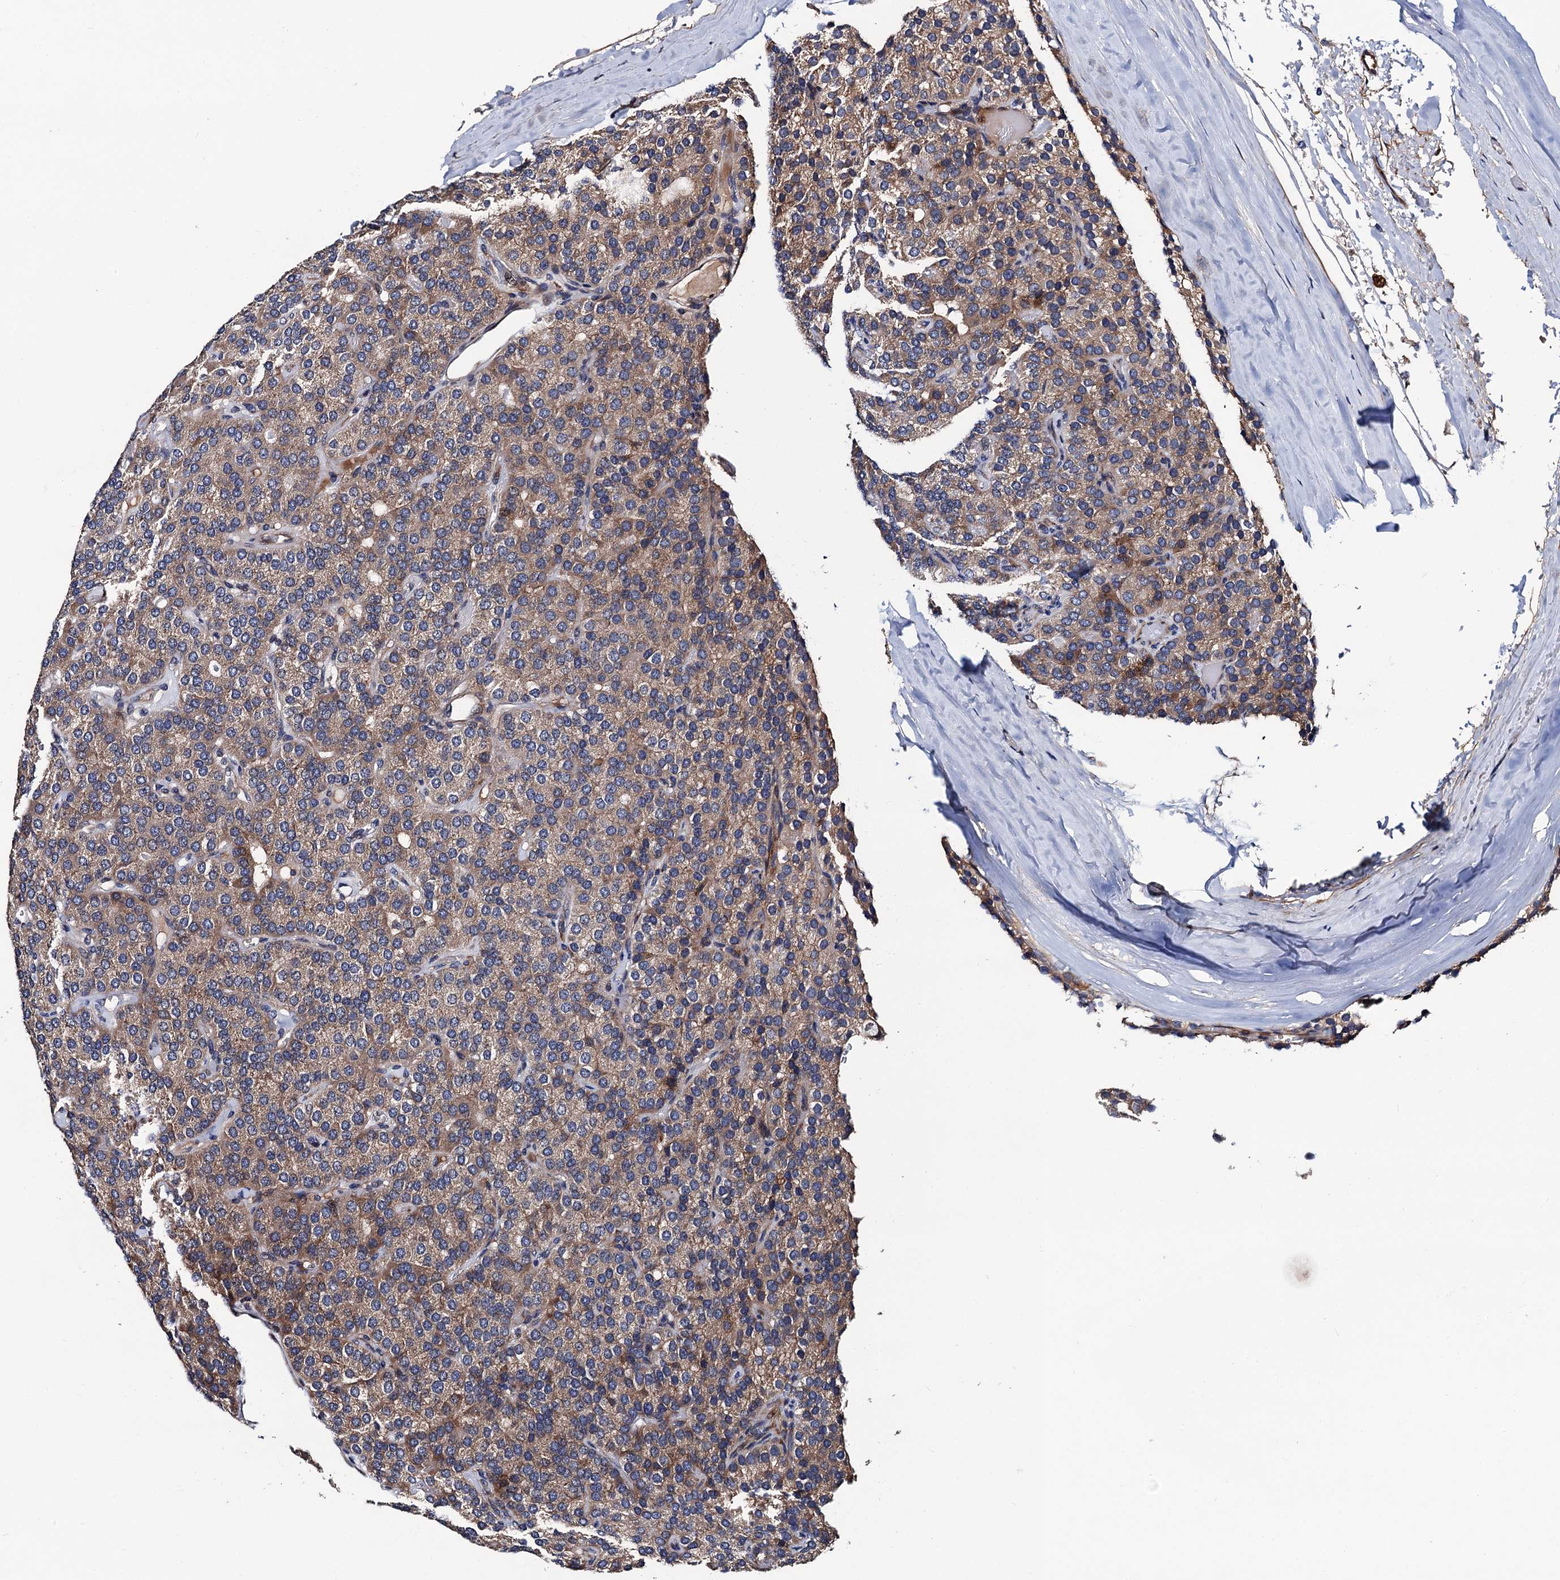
{"staining": {"intensity": "weak", "quantity": "25%-75%", "location": "cytoplasmic/membranous"}, "tissue": "parathyroid gland", "cell_type": "Glandular cells", "image_type": "normal", "snomed": [{"axis": "morphology", "description": "Normal tissue, NOS"}, {"axis": "morphology", "description": "Adenoma, NOS"}, {"axis": "topography", "description": "Parathyroid gland"}], "caption": "Normal parathyroid gland reveals weak cytoplasmic/membranous staining in about 25%-75% of glandular cells, visualized by immunohistochemistry. (Brightfield microscopy of DAB IHC at high magnification).", "gene": "TRMT112", "patient": {"sex": "female", "age": 86}}